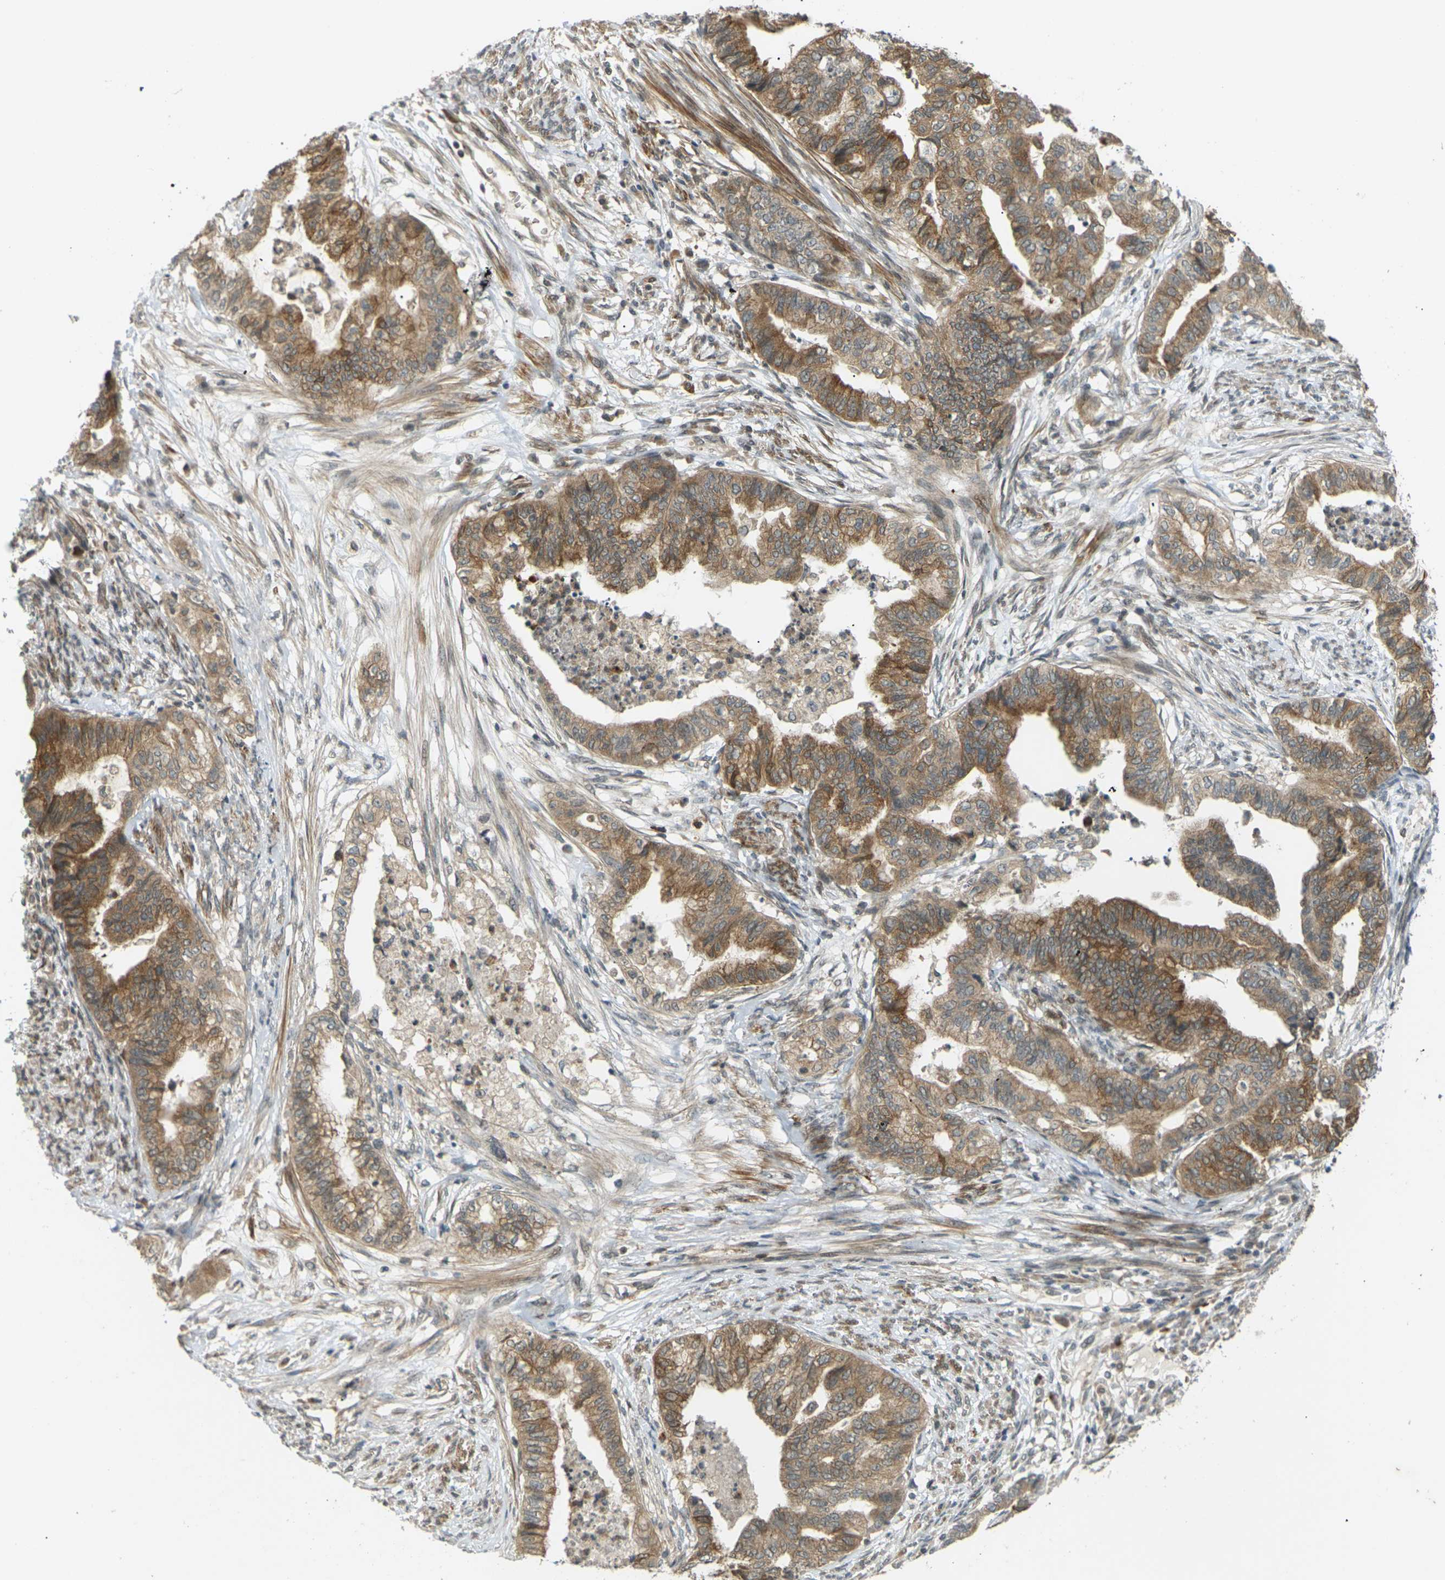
{"staining": {"intensity": "moderate", "quantity": ">75%", "location": "cytoplasmic/membranous"}, "tissue": "endometrial cancer", "cell_type": "Tumor cells", "image_type": "cancer", "snomed": [{"axis": "morphology", "description": "Adenocarcinoma, NOS"}, {"axis": "topography", "description": "Endometrium"}], "caption": "Immunohistochemistry micrograph of neoplastic tissue: endometrial adenocarcinoma stained using IHC displays medium levels of moderate protein expression localized specifically in the cytoplasmic/membranous of tumor cells, appearing as a cytoplasmic/membranous brown color.", "gene": "SOCS6", "patient": {"sex": "female", "age": 79}}